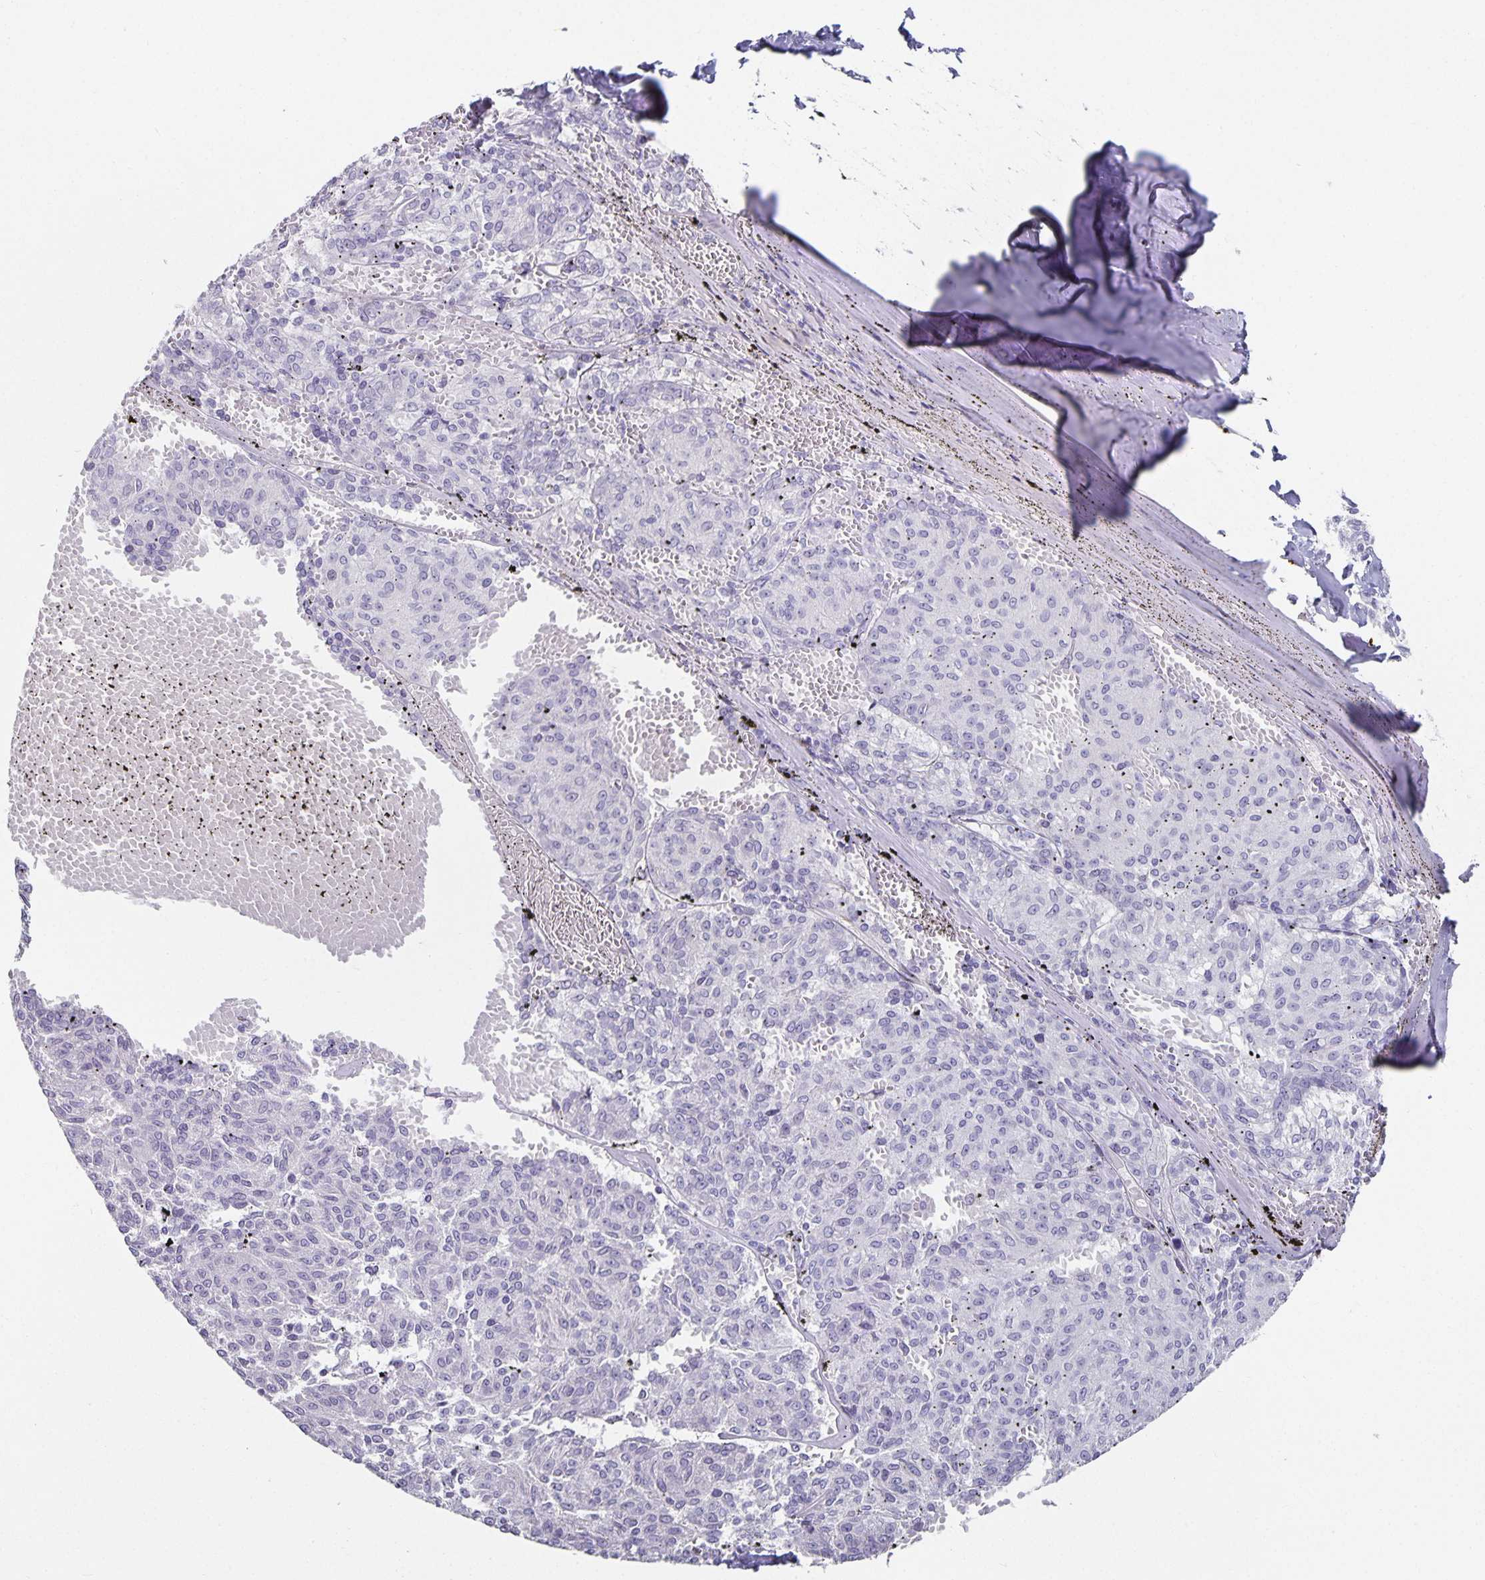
{"staining": {"intensity": "negative", "quantity": "none", "location": "none"}, "tissue": "melanoma", "cell_type": "Tumor cells", "image_type": "cancer", "snomed": [{"axis": "morphology", "description": "Malignant melanoma, NOS"}, {"axis": "topography", "description": "Skin"}], "caption": "This micrograph is of malignant melanoma stained with immunohistochemistry (IHC) to label a protein in brown with the nuclei are counter-stained blue. There is no expression in tumor cells. (DAB (3,3'-diaminobenzidine) IHC with hematoxylin counter stain).", "gene": "CHGA", "patient": {"sex": "female", "age": 72}}